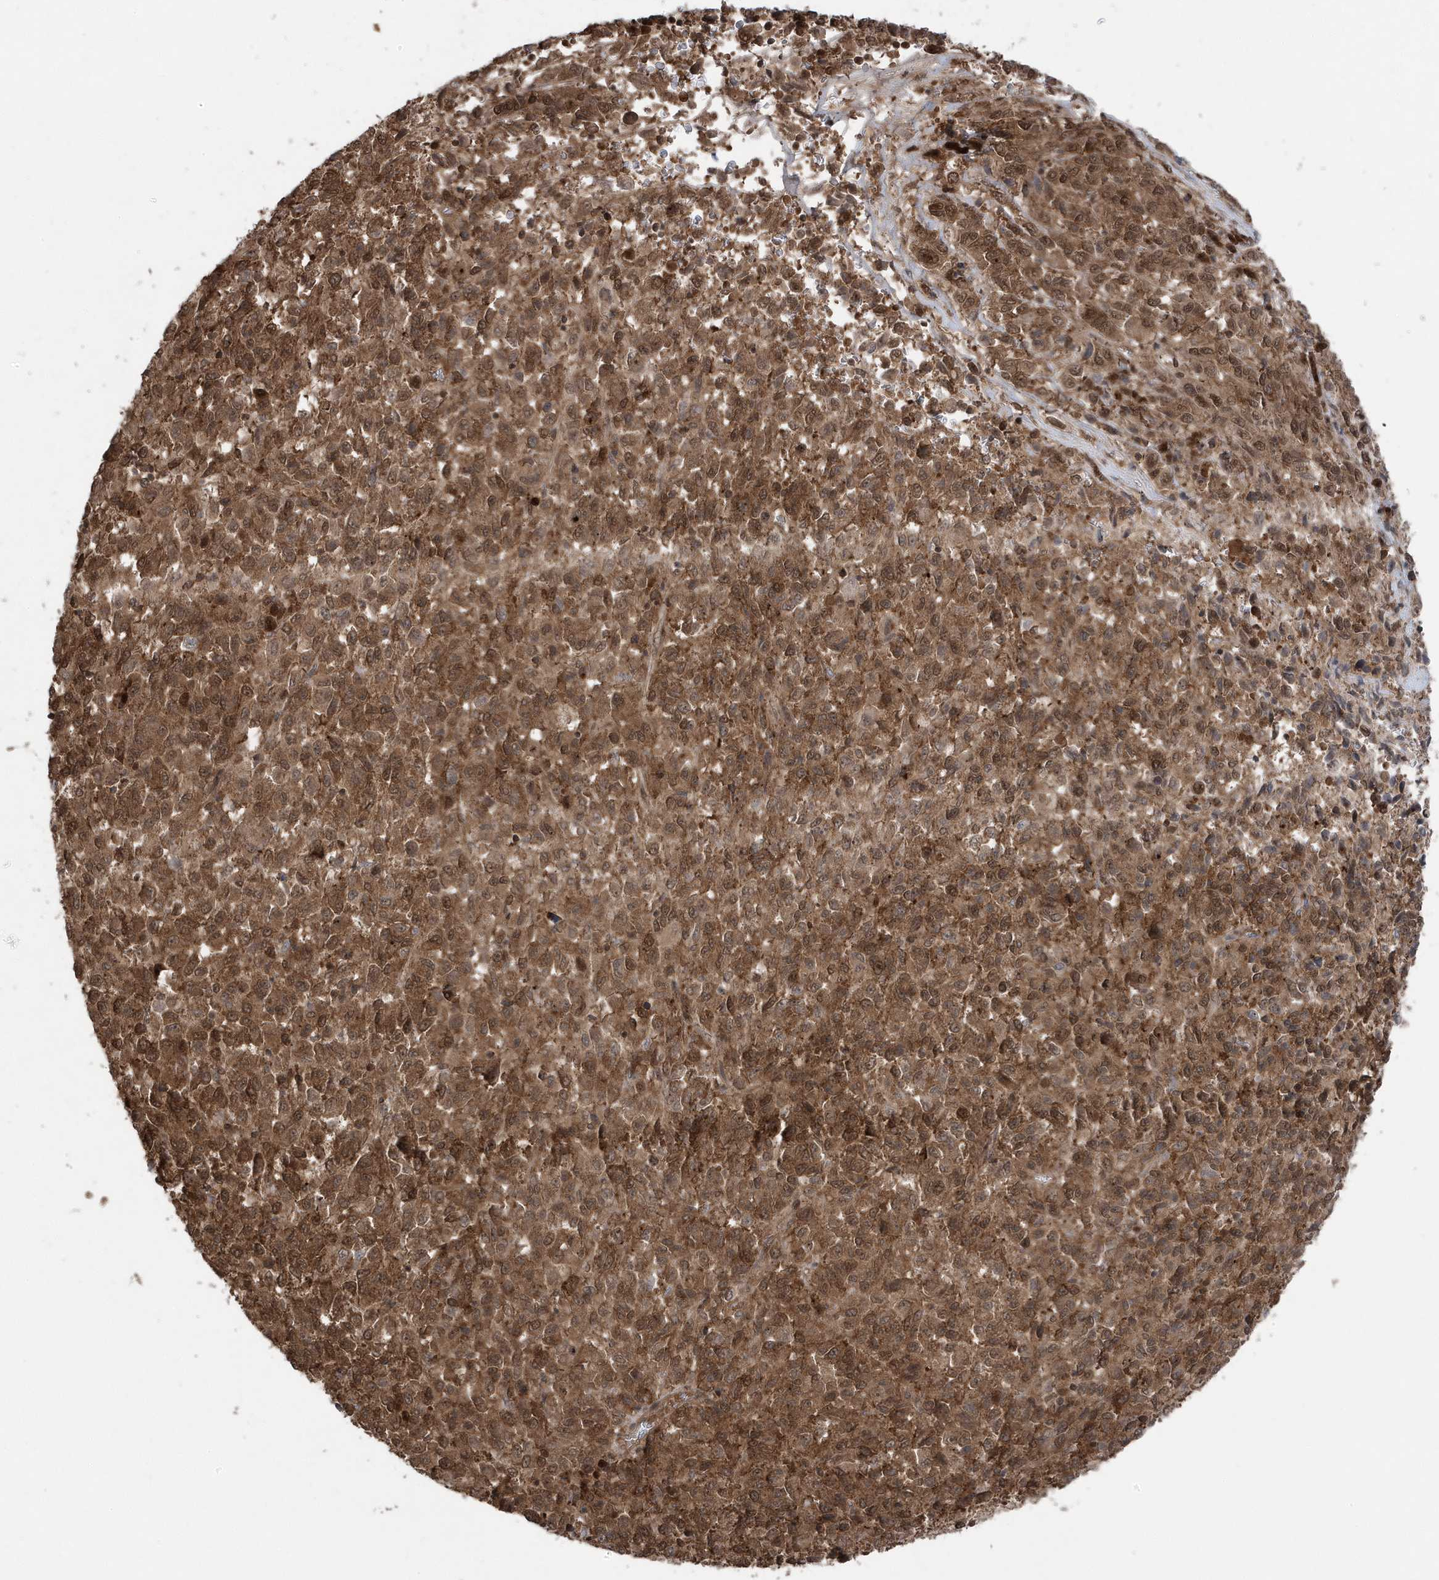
{"staining": {"intensity": "moderate", "quantity": ">75%", "location": "cytoplasmic/membranous,nuclear"}, "tissue": "melanoma", "cell_type": "Tumor cells", "image_type": "cancer", "snomed": [{"axis": "morphology", "description": "Malignant melanoma, Metastatic site"}, {"axis": "topography", "description": "Lung"}], "caption": "The immunohistochemical stain highlights moderate cytoplasmic/membranous and nuclear expression in tumor cells of malignant melanoma (metastatic site) tissue. The staining was performed using DAB (3,3'-diaminobenzidine) to visualize the protein expression in brown, while the nuclei were stained in blue with hematoxylin (Magnification: 20x).", "gene": "MAPK1IP1L", "patient": {"sex": "male", "age": 64}}